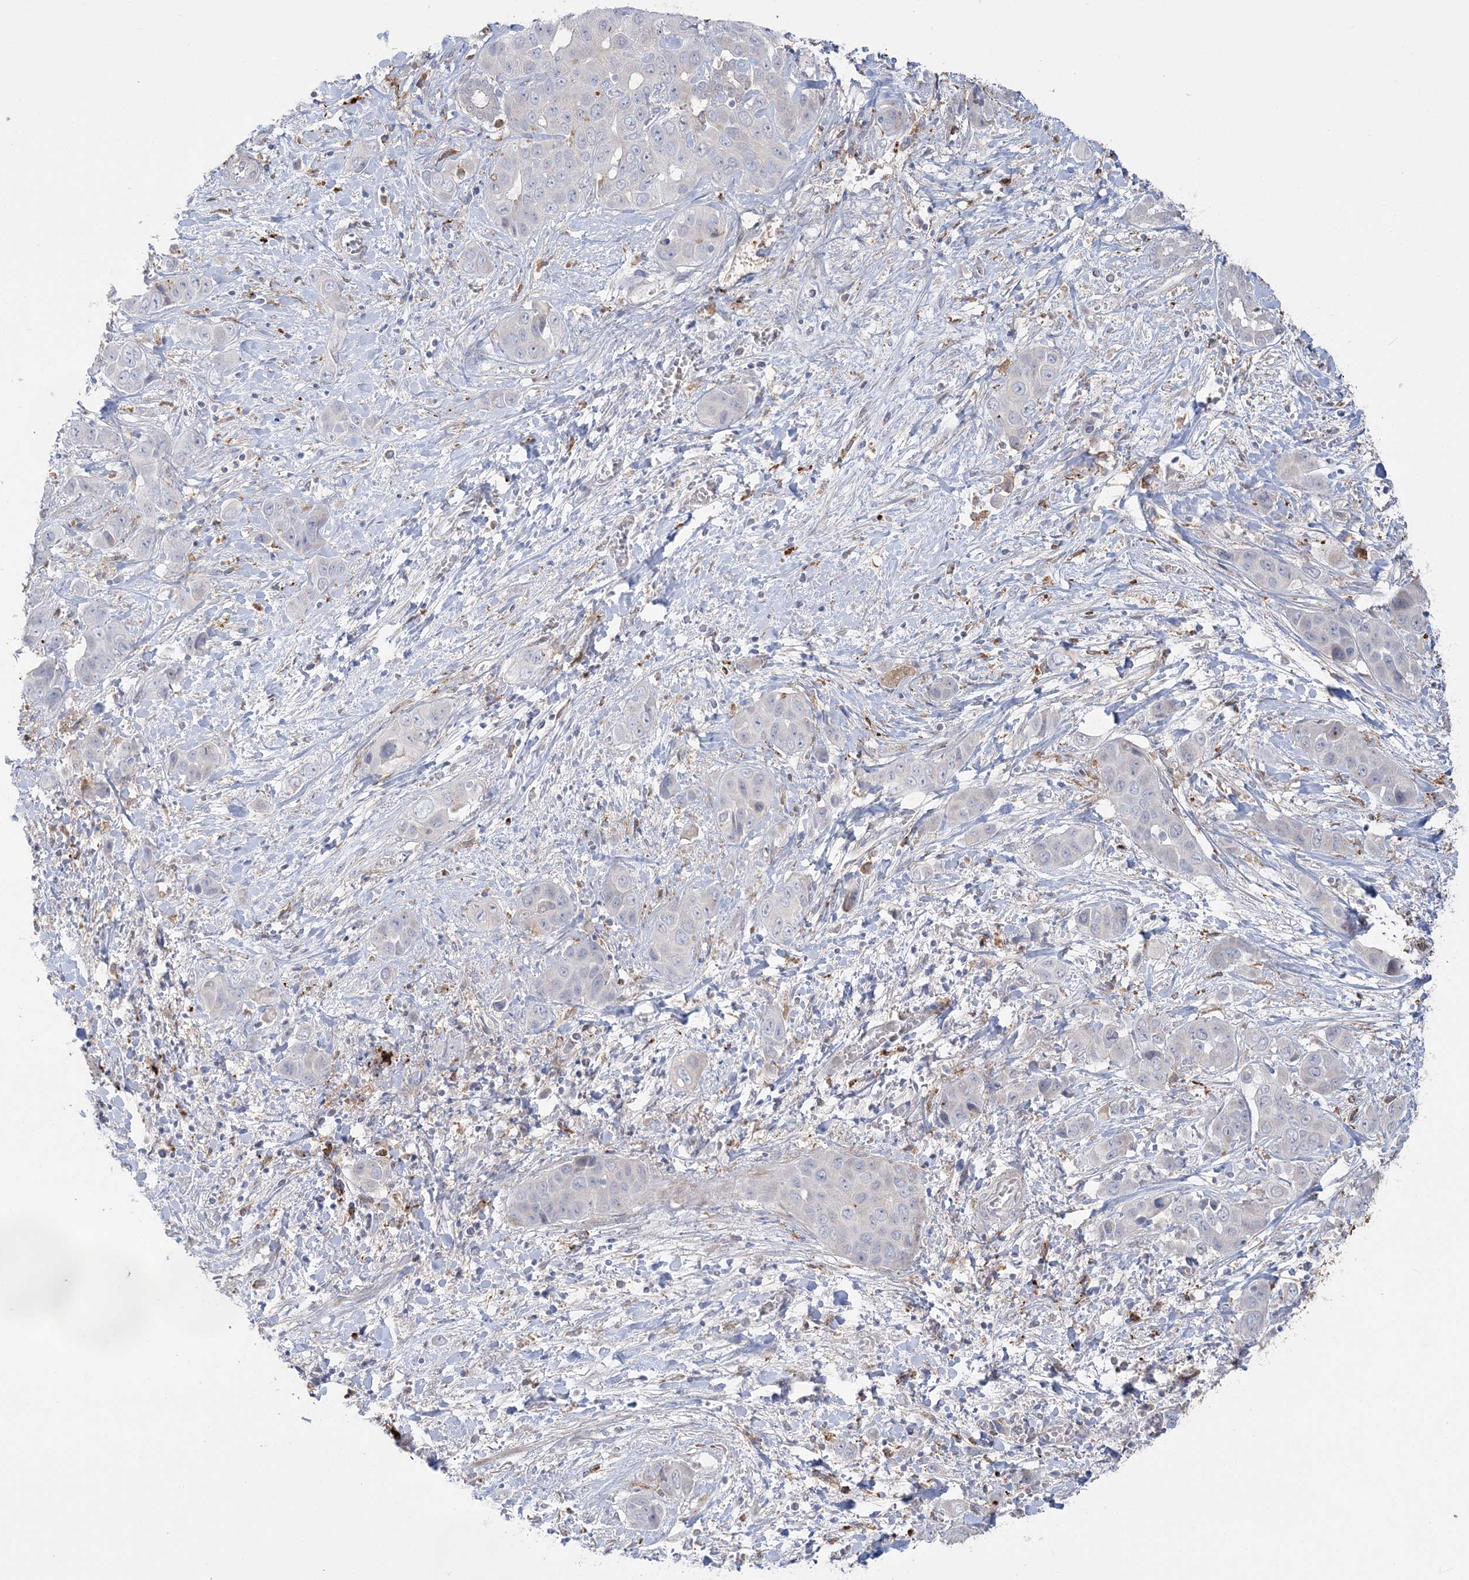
{"staining": {"intensity": "negative", "quantity": "none", "location": "none"}, "tissue": "liver cancer", "cell_type": "Tumor cells", "image_type": "cancer", "snomed": [{"axis": "morphology", "description": "Cholangiocarcinoma"}, {"axis": "topography", "description": "Liver"}], "caption": "Immunohistochemistry image of neoplastic tissue: human liver cholangiocarcinoma stained with DAB (3,3'-diaminobenzidine) demonstrates no significant protein expression in tumor cells.", "gene": "HAAO", "patient": {"sex": "female", "age": 52}}